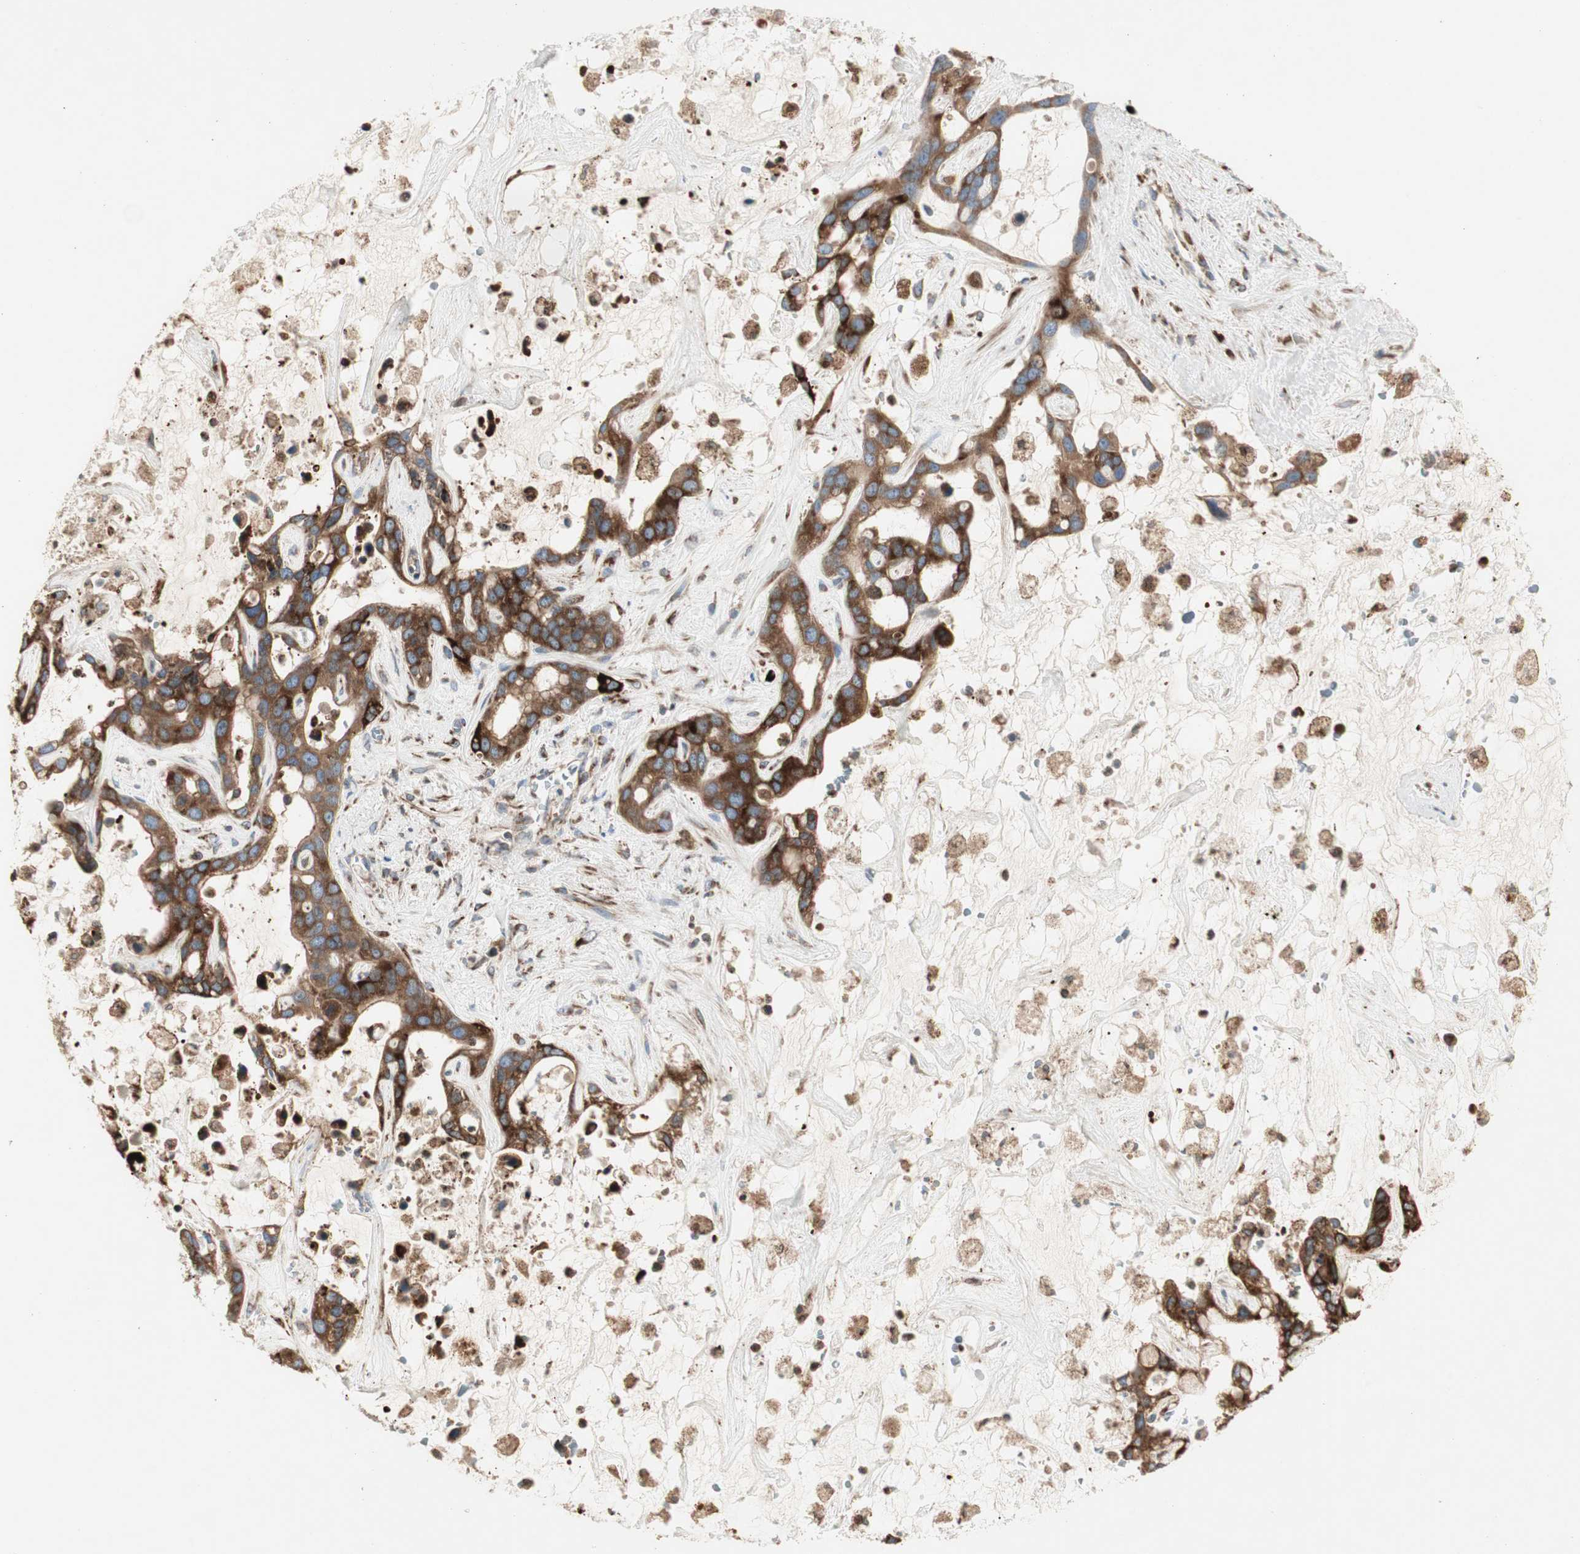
{"staining": {"intensity": "strong", "quantity": ">75%", "location": "cytoplasmic/membranous"}, "tissue": "liver cancer", "cell_type": "Tumor cells", "image_type": "cancer", "snomed": [{"axis": "morphology", "description": "Cholangiocarcinoma"}, {"axis": "topography", "description": "Liver"}], "caption": "The immunohistochemical stain highlights strong cytoplasmic/membranous staining in tumor cells of liver cancer (cholangiocarcinoma) tissue. (brown staining indicates protein expression, while blue staining denotes nuclei).", "gene": "H6PD", "patient": {"sex": "female", "age": 65}}